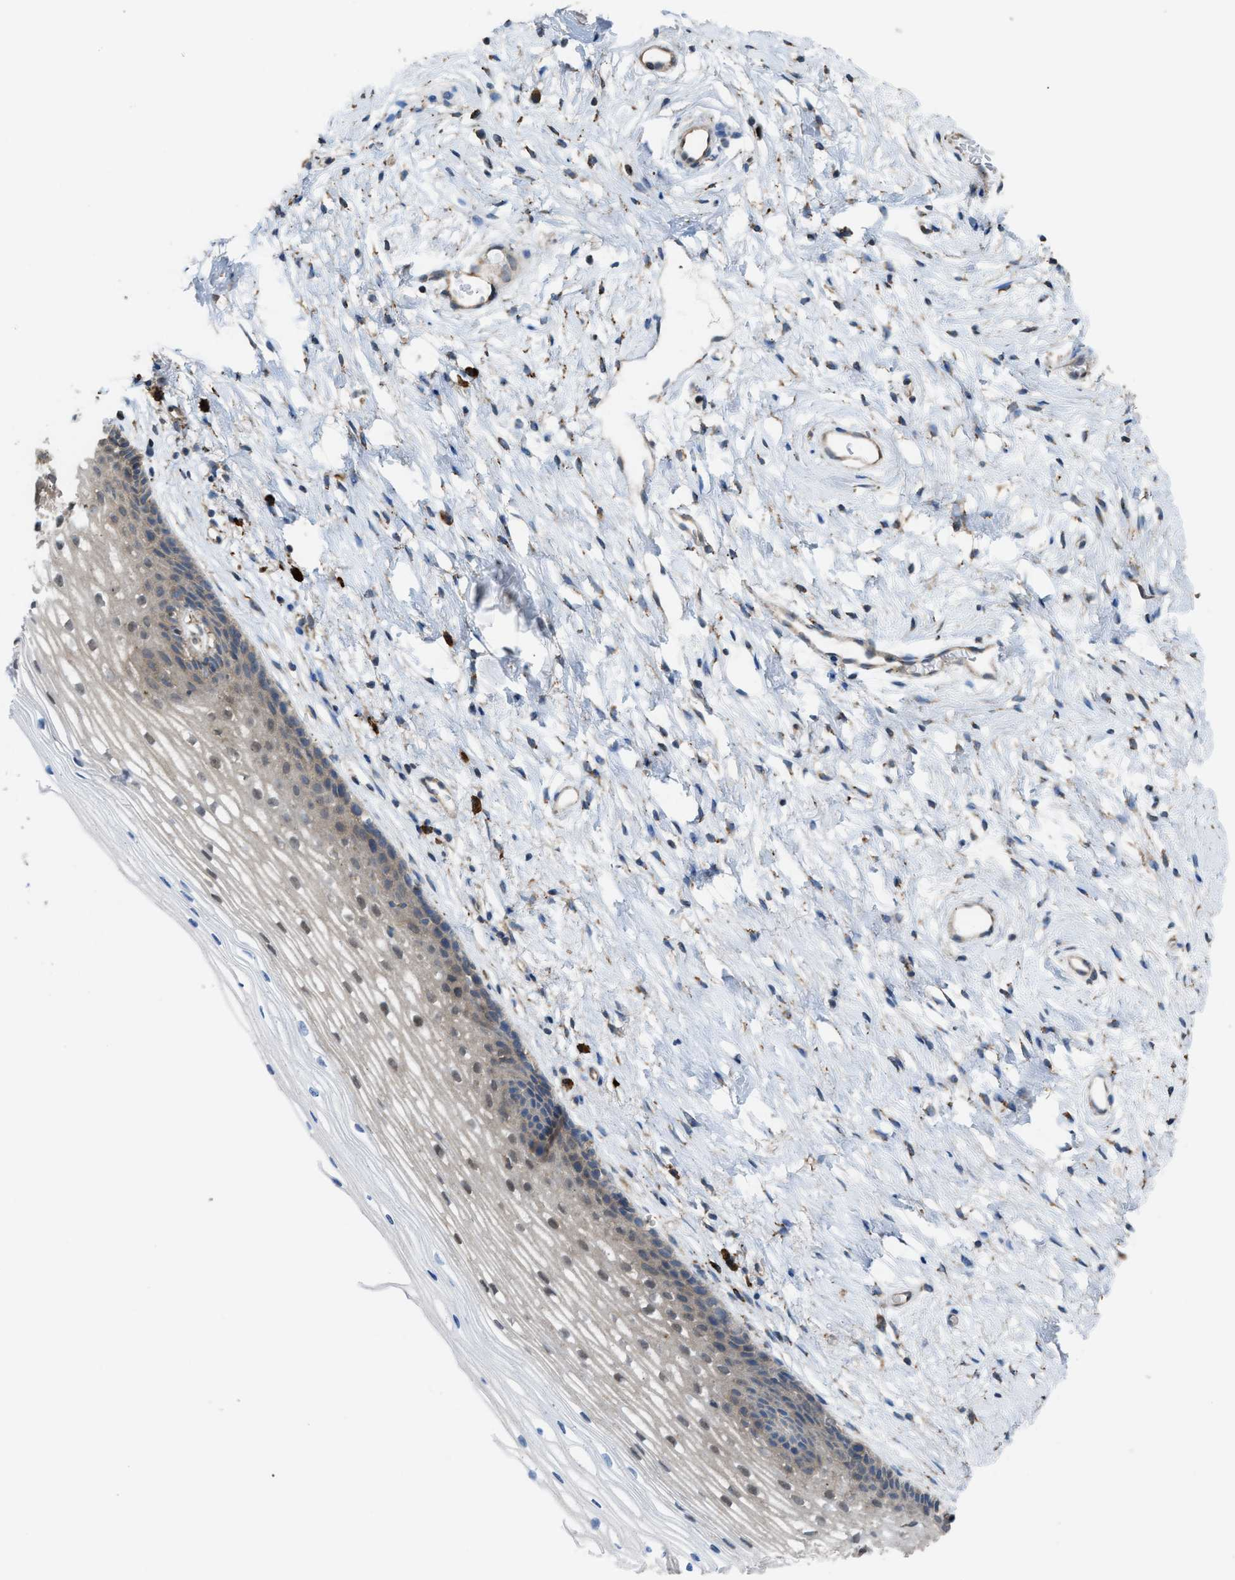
{"staining": {"intensity": "weak", "quantity": ">75%", "location": "cytoplasmic/membranous"}, "tissue": "cervix", "cell_type": "Glandular cells", "image_type": "normal", "snomed": [{"axis": "morphology", "description": "Normal tissue, NOS"}, {"axis": "topography", "description": "Cervix"}], "caption": "A high-resolution histopathology image shows immunohistochemistry staining of benign cervix, which displays weak cytoplasmic/membranous staining in approximately >75% of glandular cells. The staining was performed using DAB to visualize the protein expression in brown, while the nuclei were stained in blue with hematoxylin (Magnification: 20x).", "gene": "PLAA", "patient": {"sex": "female", "age": 77}}